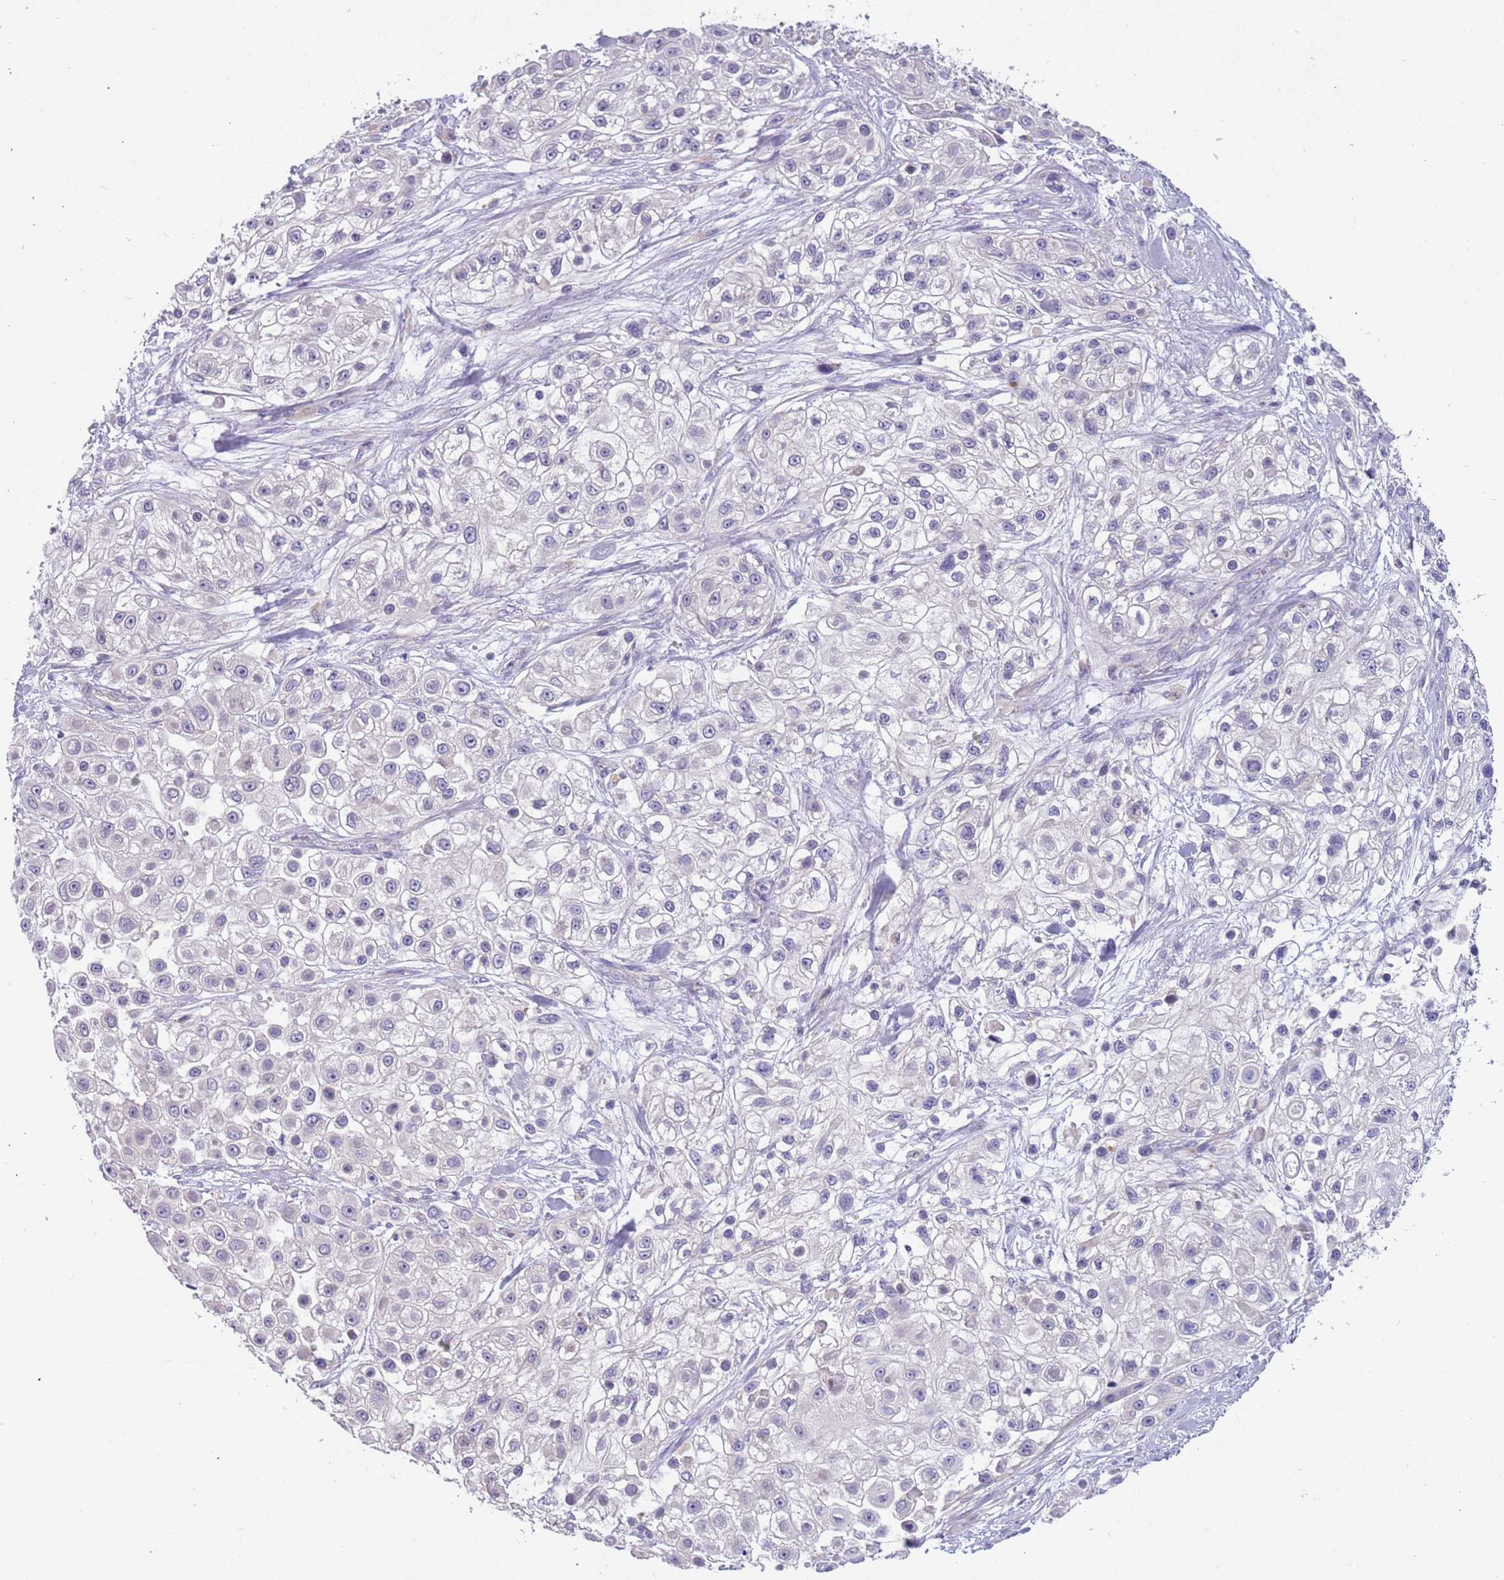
{"staining": {"intensity": "negative", "quantity": "none", "location": "none"}, "tissue": "skin cancer", "cell_type": "Tumor cells", "image_type": "cancer", "snomed": [{"axis": "morphology", "description": "Squamous cell carcinoma, NOS"}, {"axis": "topography", "description": "Skin"}], "caption": "An immunohistochemistry photomicrograph of skin squamous cell carcinoma is shown. There is no staining in tumor cells of skin squamous cell carcinoma. Nuclei are stained in blue.", "gene": "CABYR", "patient": {"sex": "male", "age": 67}}